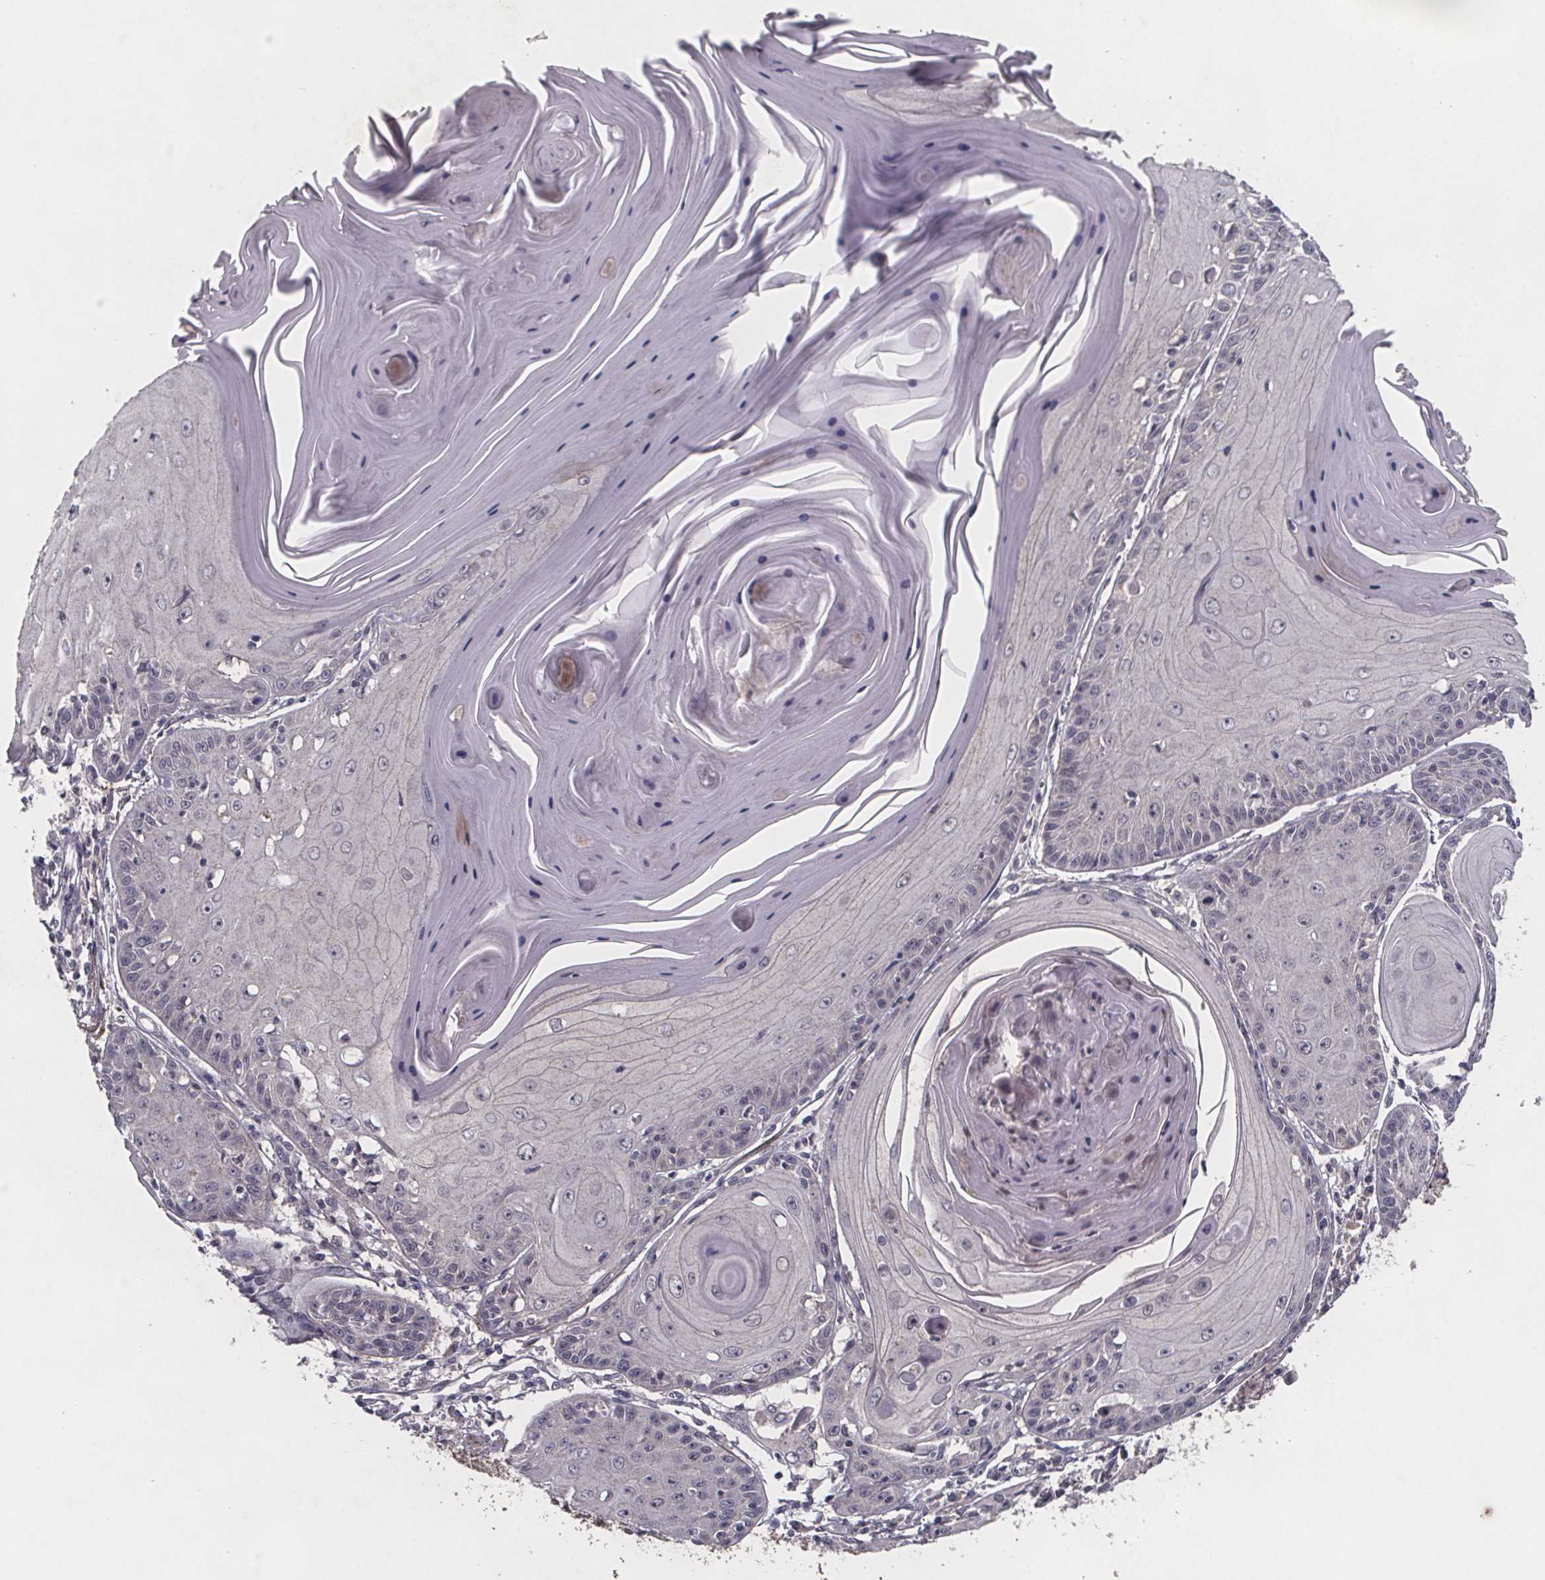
{"staining": {"intensity": "negative", "quantity": "none", "location": "none"}, "tissue": "skin cancer", "cell_type": "Tumor cells", "image_type": "cancer", "snomed": [{"axis": "morphology", "description": "Squamous cell carcinoma, NOS"}, {"axis": "topography", "description": "Skin"}, {"axis": "topography", "description": "Vulva"}], "caption": "Histopathology image shows no protein expression in tumor cells of skin squamous cell carcinoma tissue.", "gene": "PALLD", "patient": {"sex": "female", "age": 85}}